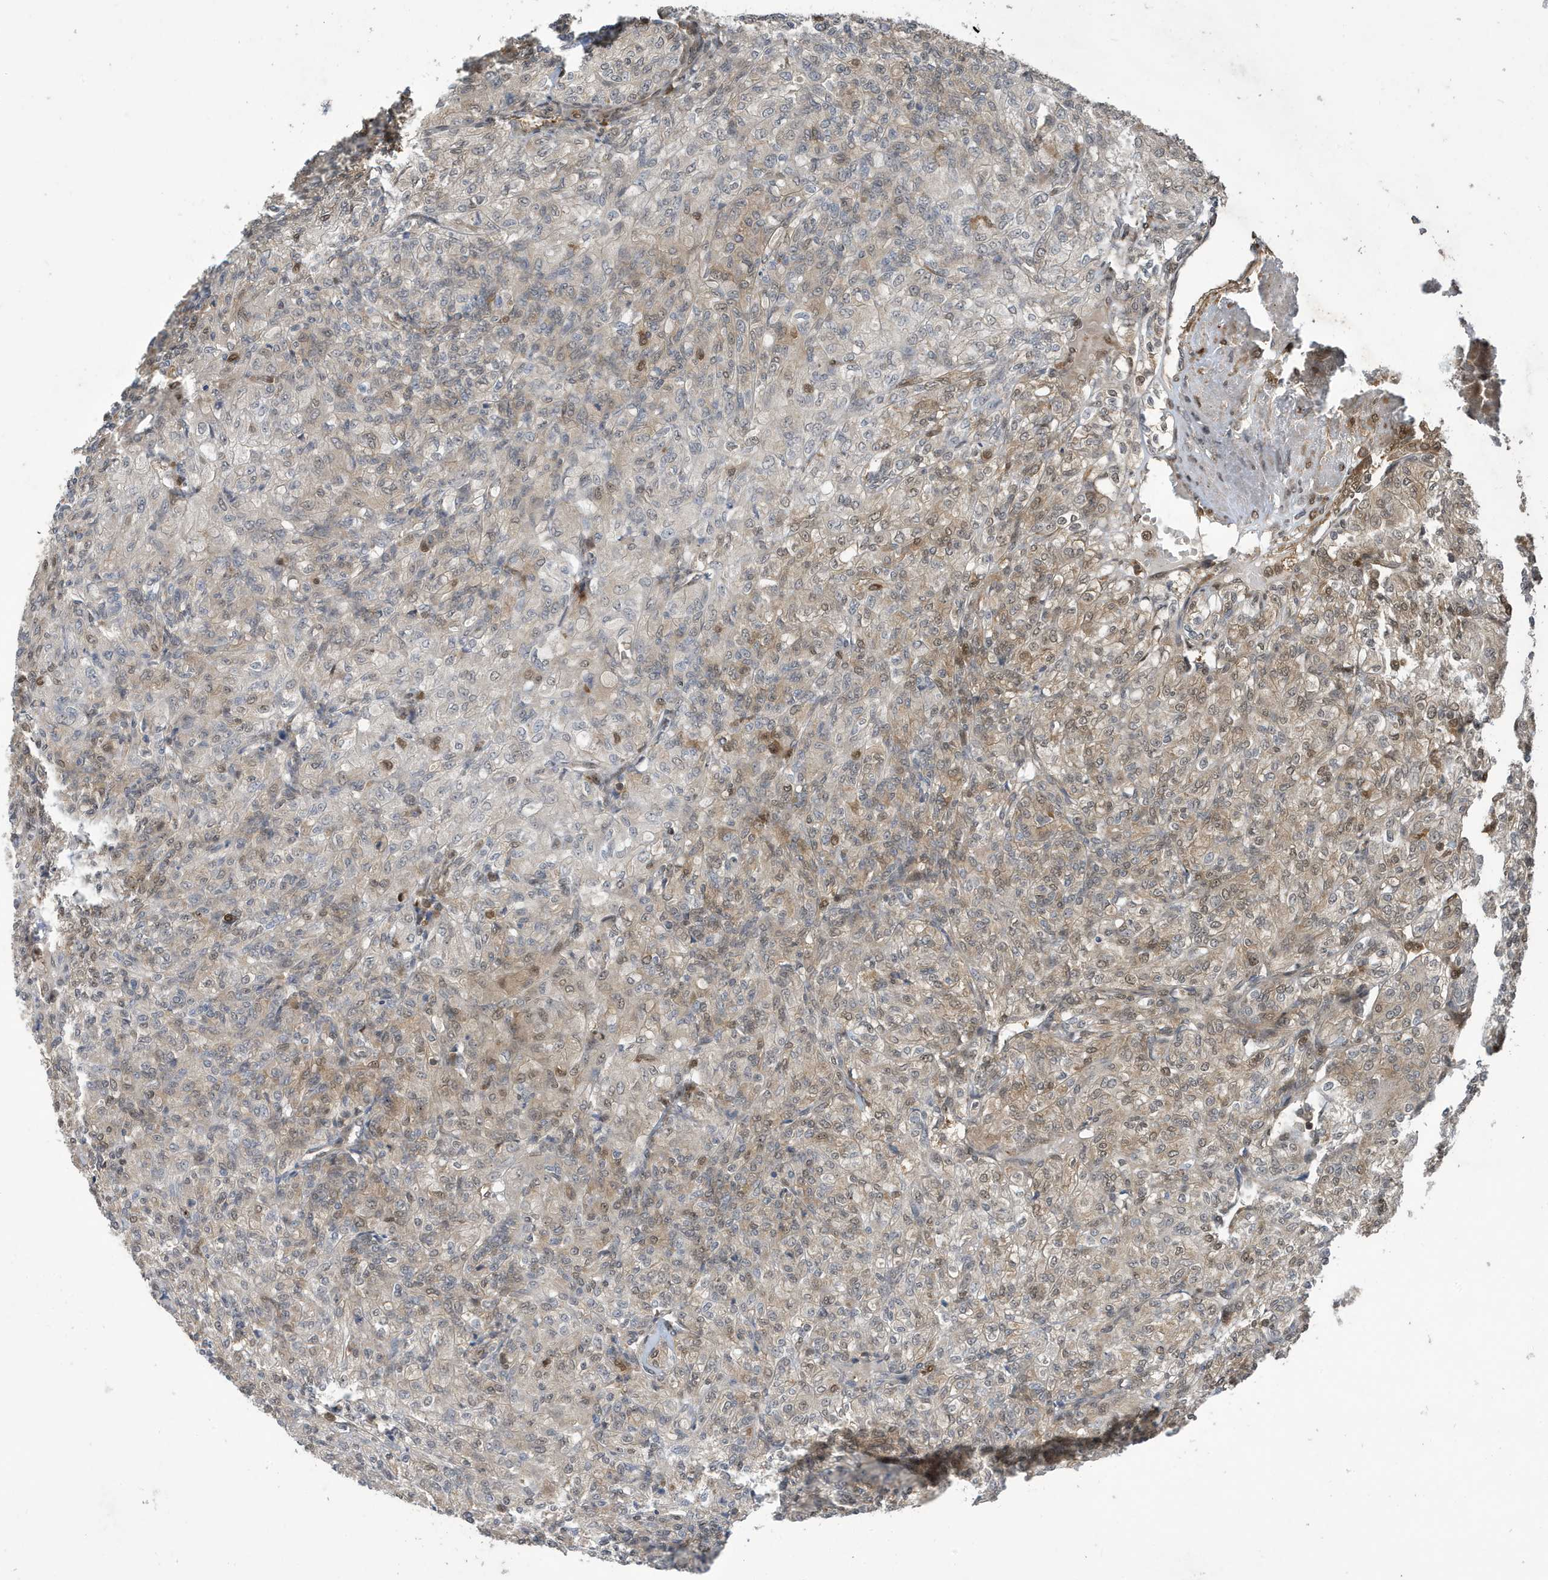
{"staining": {"intensity": "weak", "quantity": "25%-75%", "location": "cytoplasmic/membranous,nuclear"}, "tissue": "renal cancer", "cell_type": "Tumor cells", "image_type": "cancer", "snomed": [{"axis": "morphology", "description": "Adenocarcinoma, NOS"}, {"axis": "topography", "description": "Kidney"}], "caption": "Immunohistochemistry (IHC) micrograph of human adenocarcinoma (renal) stained for a protein (brown), which demonstrates low levels of weak cytoplasmic/membranous and nuclear positivity in about 25%-75% of tumor cells.", "gene": "UBQLN1", "patient": {"sex": "male", "age": 77}}